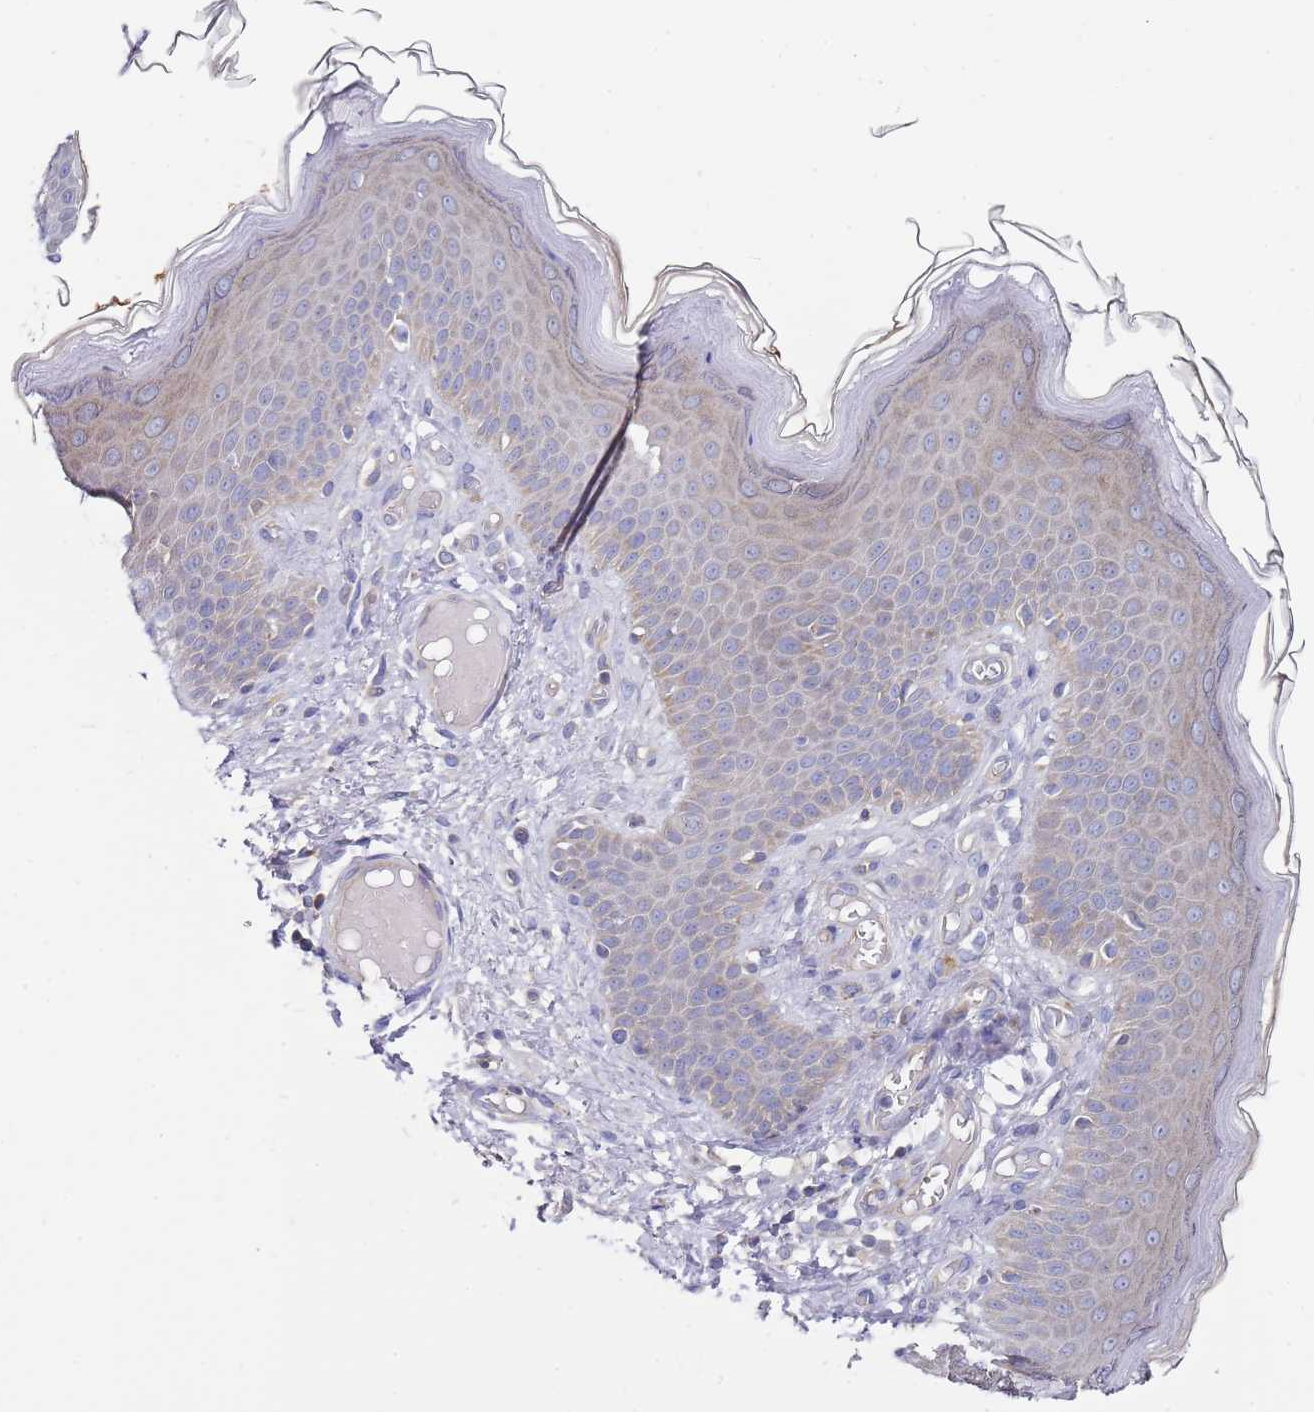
{"staining": {"intensity": "weak", "quantity": "<25%", "location": "cytoplasmic/membranous"}, "tissue": "skin", "cell_type": "Epidermal cells", "image_type": "normal", "snomed": [{"axis": "morphology", "description": "Normal tissue, NOS"}, {"axis": "topography", "description": "Anal"}], "caption": "IHC of normal human skin demonstrates no staining in epidermal cells. (DAB (3,3'-diaminobenzidine) immunohistochemistry visualized using brightfield microscopy, high magnification).", "gene": "SCAPER", "patient": {"sex": "female", "age": 40}}